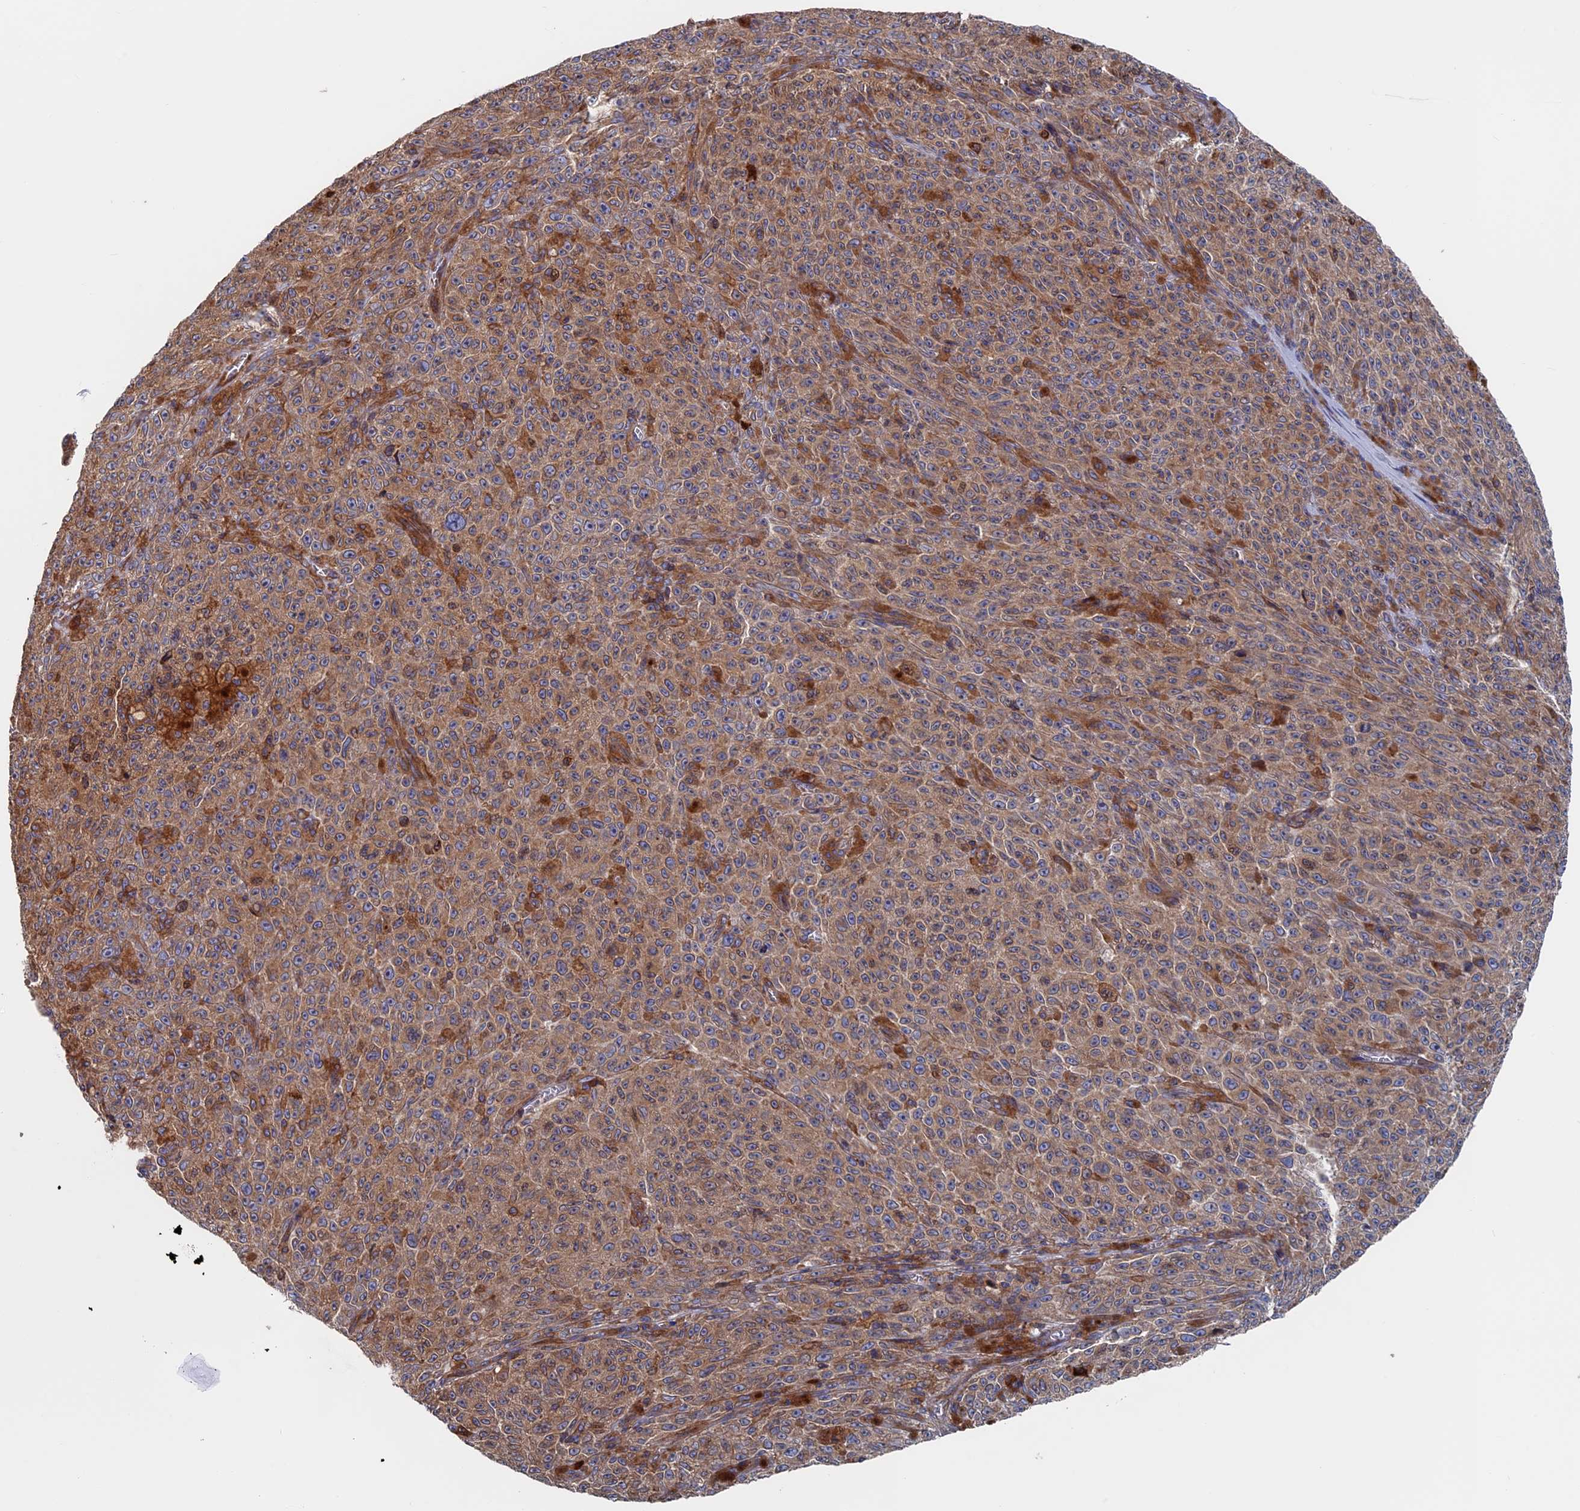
{"staining": {"intensity": "moderate", "quantity": ">75%", "location": "cytoplasmic/membranous"}, "tissue": "melanoma", "cell_type": "Tumor cells", "image_type": "cancer", "snomed": [{"axis": "morphology", "description": "Malignant melanoma, NOS"}, {"axis": "topography", "description": "Skin"}], "caption": "IHC (DAB (3,3'-diaminobenzidine)) staining of malignant melanoma exhibits moderate cytoplasmic/membranous protein positivity in approximately >75% of tumor cells.", "gene": "DNAJC3", "patient": {"sex": "female", "age": 82}}